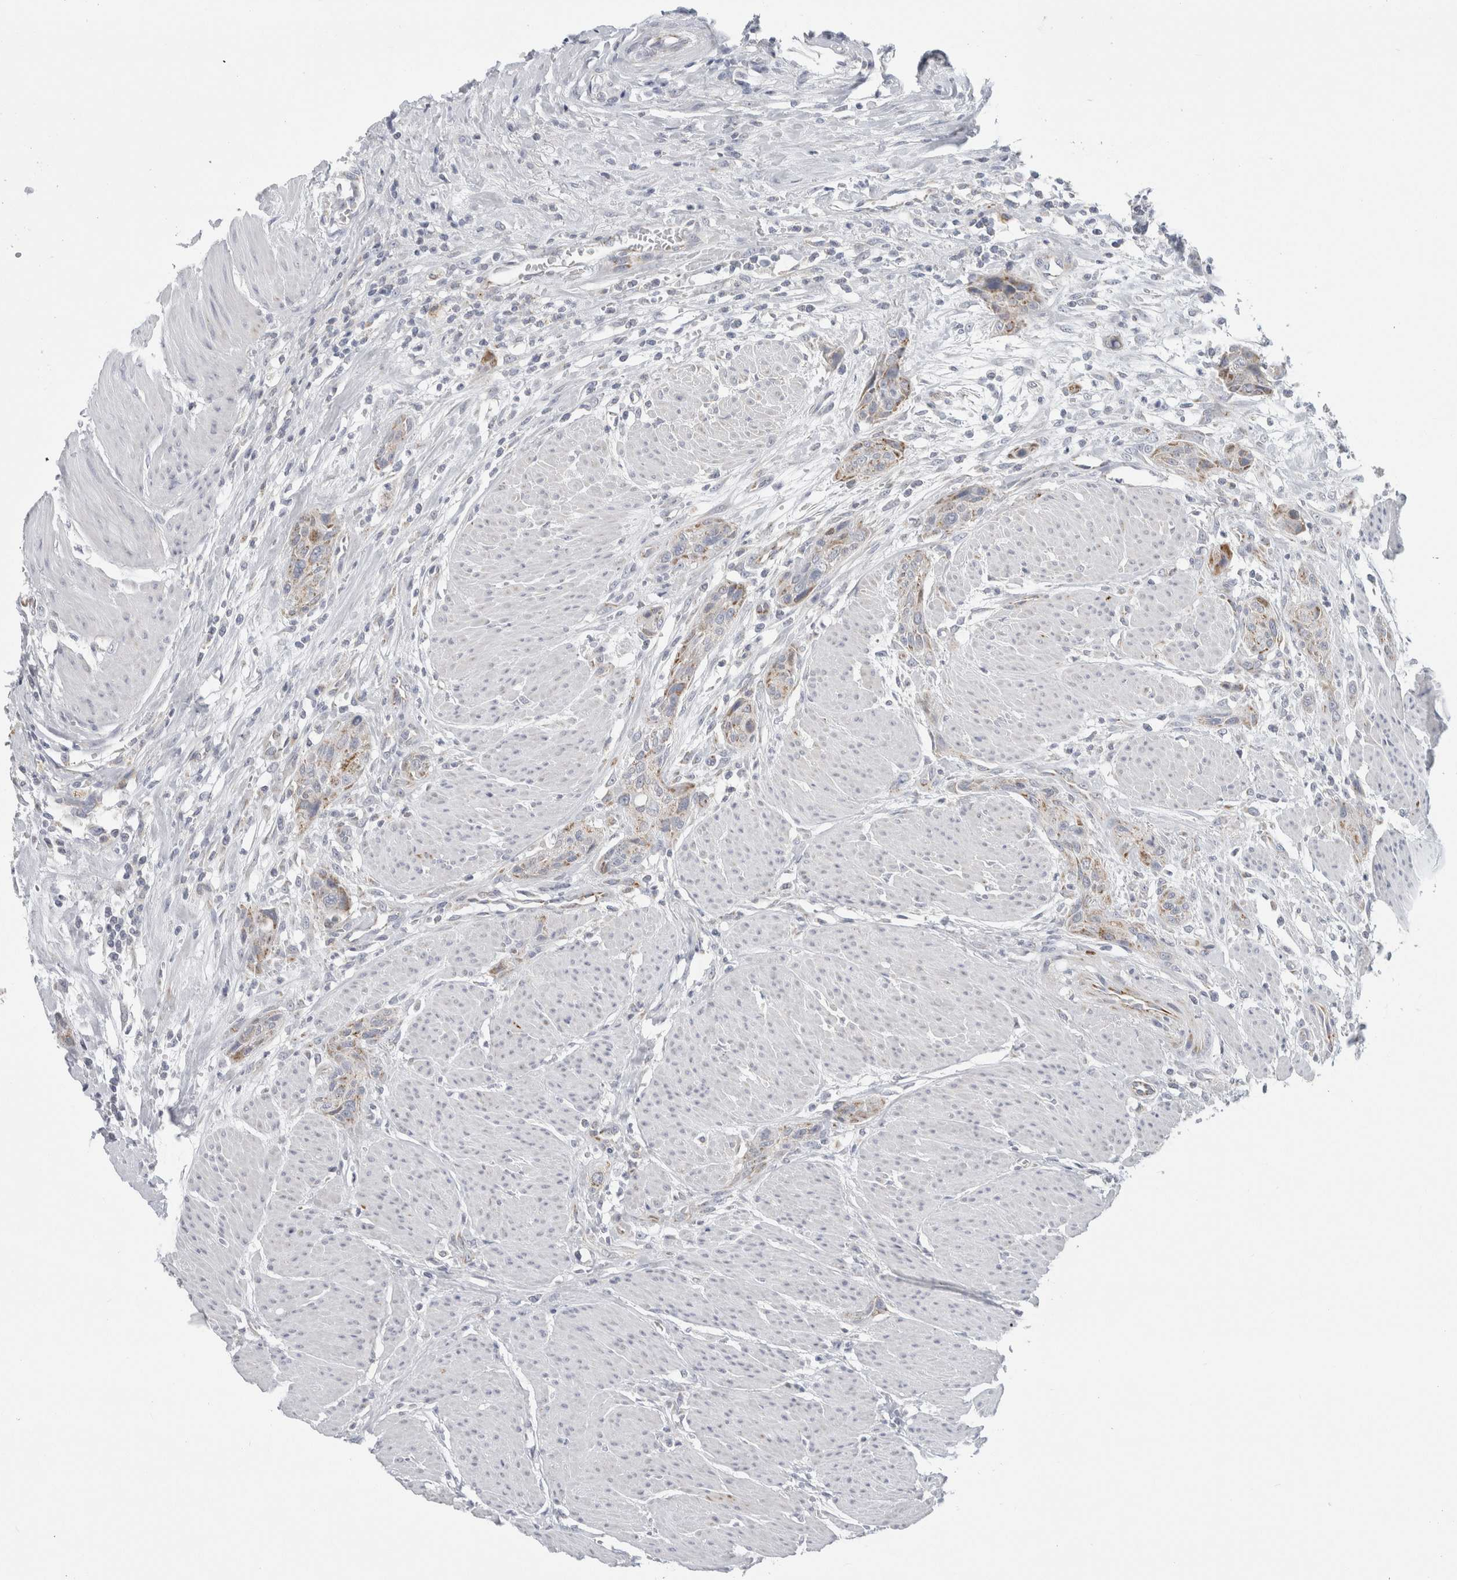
{"staining": {"intensity": "moderate", "quantity": "25%-75%", "location": "cytoplasmic/membranous"}, "tissue": "urothelial cancer", "cell_type": "Tumor cells", "image_type": "cancer", "snomed": [{"axis": "morphology", "description": "Urothelial carcinoma, High grade"}, {"axis": "topography", "description": "Urinary bladder"}], "caption": "DAB (3,3'-diaminobenzidine) immunohistochemical staining of urothelial carcinoma (high-grade) displays moderate cytoplasmic/membranous protein expression in approximately 25%-75% of tumor cells.", "gene": "FAHD1", "patient": {"sex": "male", "age": 35}}